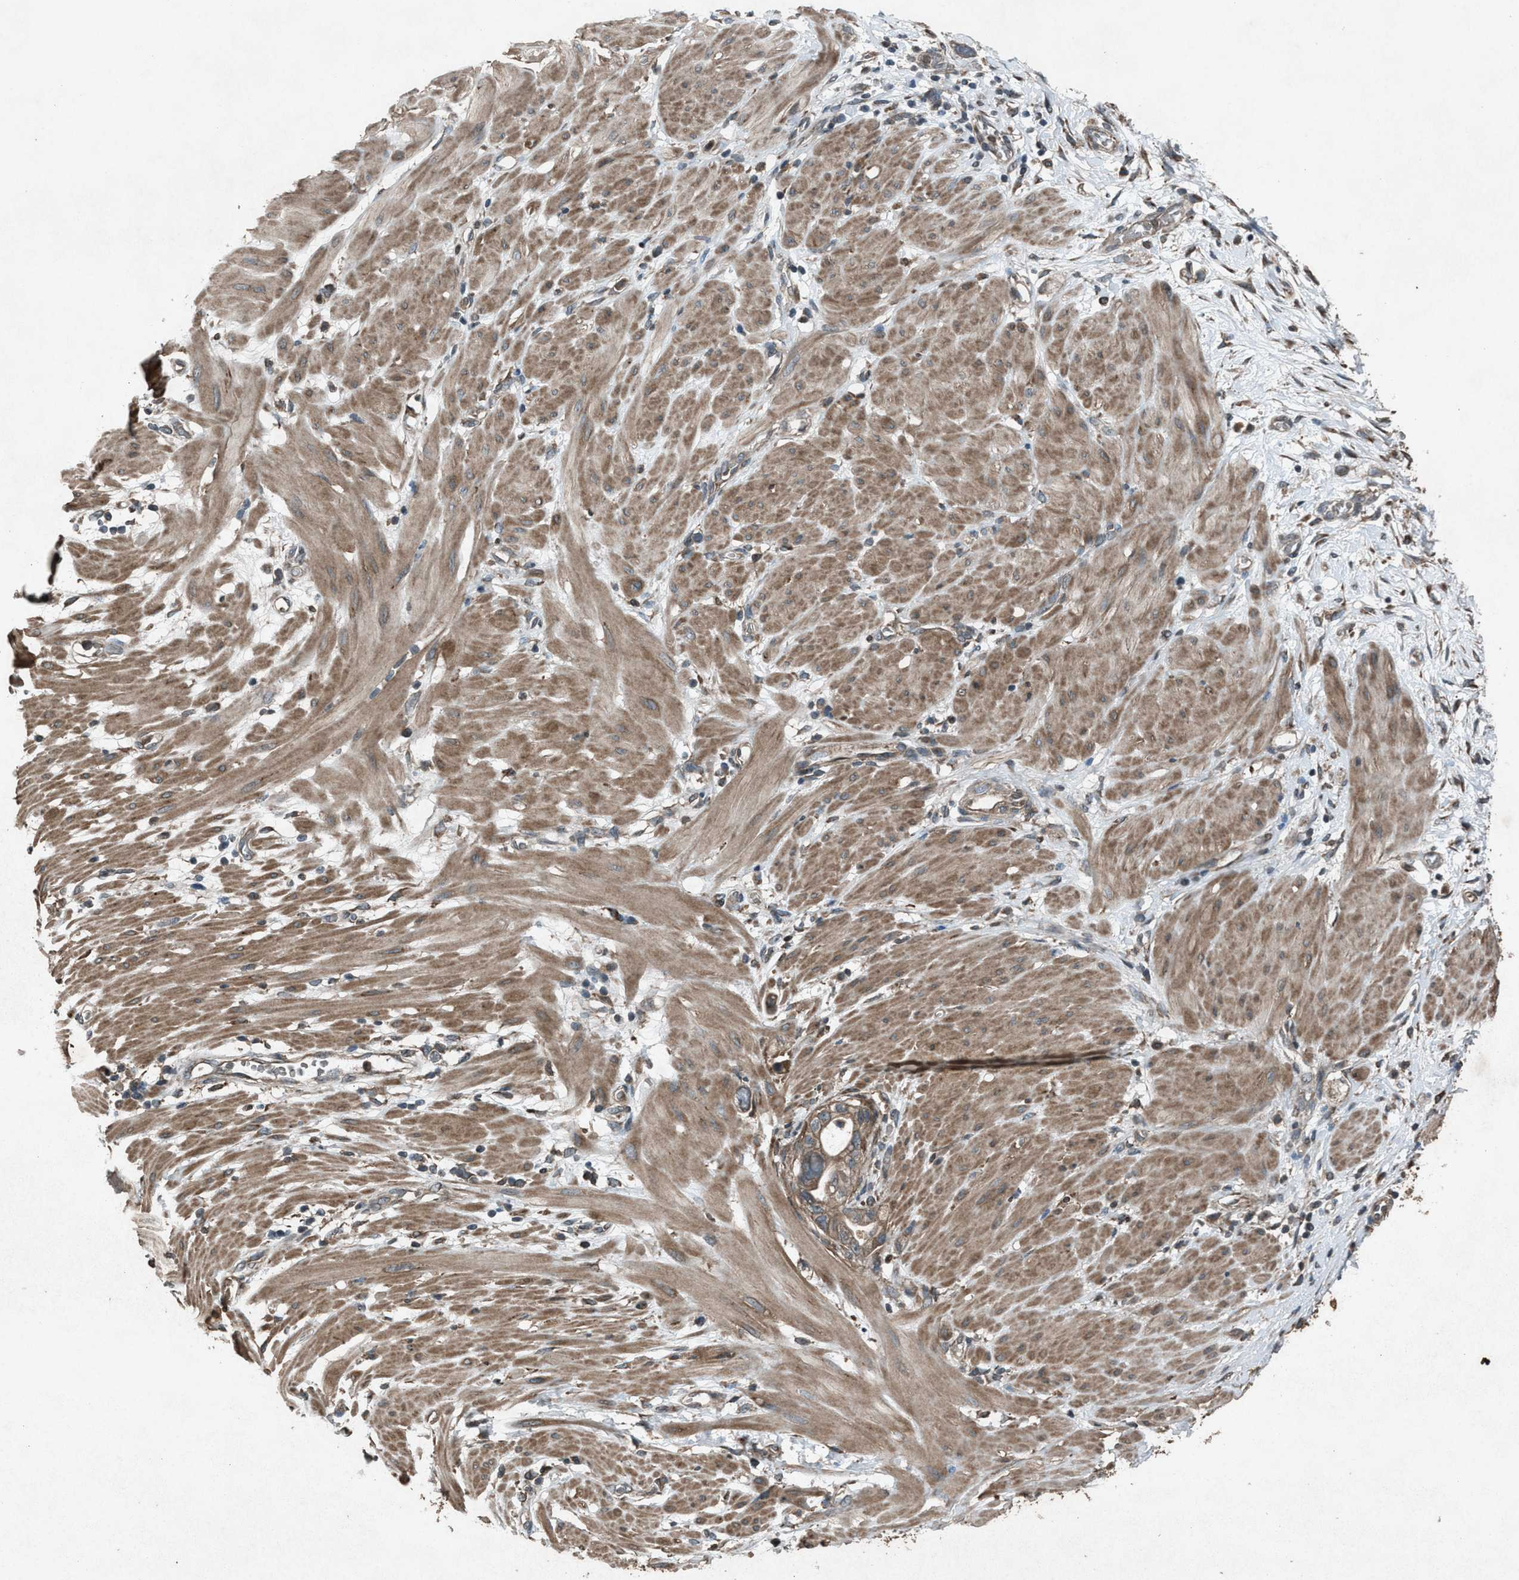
{"staining": {"intensity": "weak", "quantity": ">75%", "location": "cytoplasmic/membranous"}, "tissue": "stomach cancer", "cell_type": "Tumor cells", "image_type": "cancer", "snomed": [{"axis": "morphology", "description": "Adenocarcinoma, NOS"}, {"axis": "topography", "description": "Stomach"}, {"axis": "topography", "description": "Stomach, lower"}], "caption": "An immunohistochemistry image of neoplastic tissue is shown. Protein staining in brown labels weak cytoplasmic/membranous positivity in stomach cancer within tumor cells.", "gene": "CALR", "patient": {"sex": "female", "age": 48}}